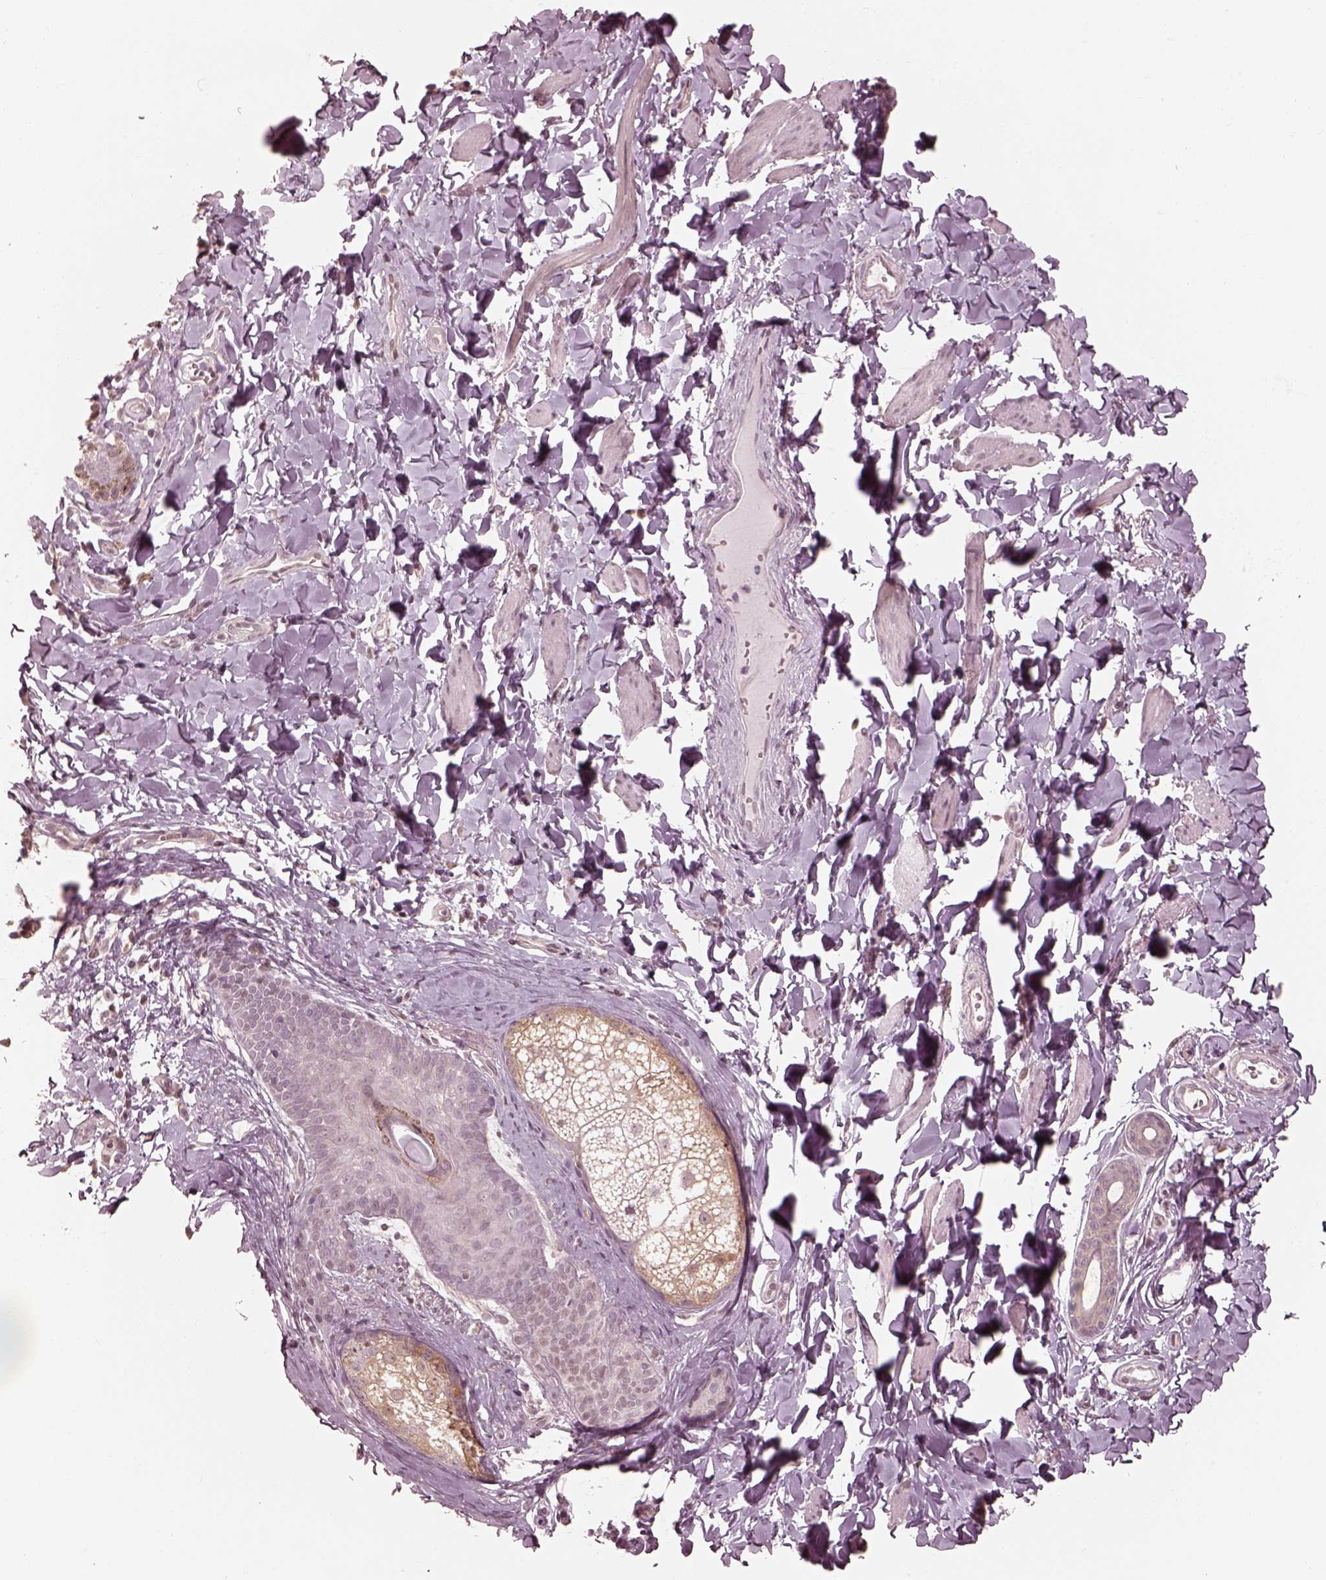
{"staining": {"intensity": "negative", "quantity": "none", "location": "none"}, "tissue": "skin", "cell_type": "Epidermal cells", "image_type": "normal", "snomed": [{"axis": "morphology", "description": "Normal tissue, NOS"}, {"axis": "topography", "description": "Vulva"}, {"axis": "topography", "description": "Peripheral nerve tissue"}], "caption": "Epidermal cells are negative for brown protein staining in unremarkable skin. Nuclei are stained in blue.", "gene": "IQCB1", "patient": {"sex": "female", "age": 66}}